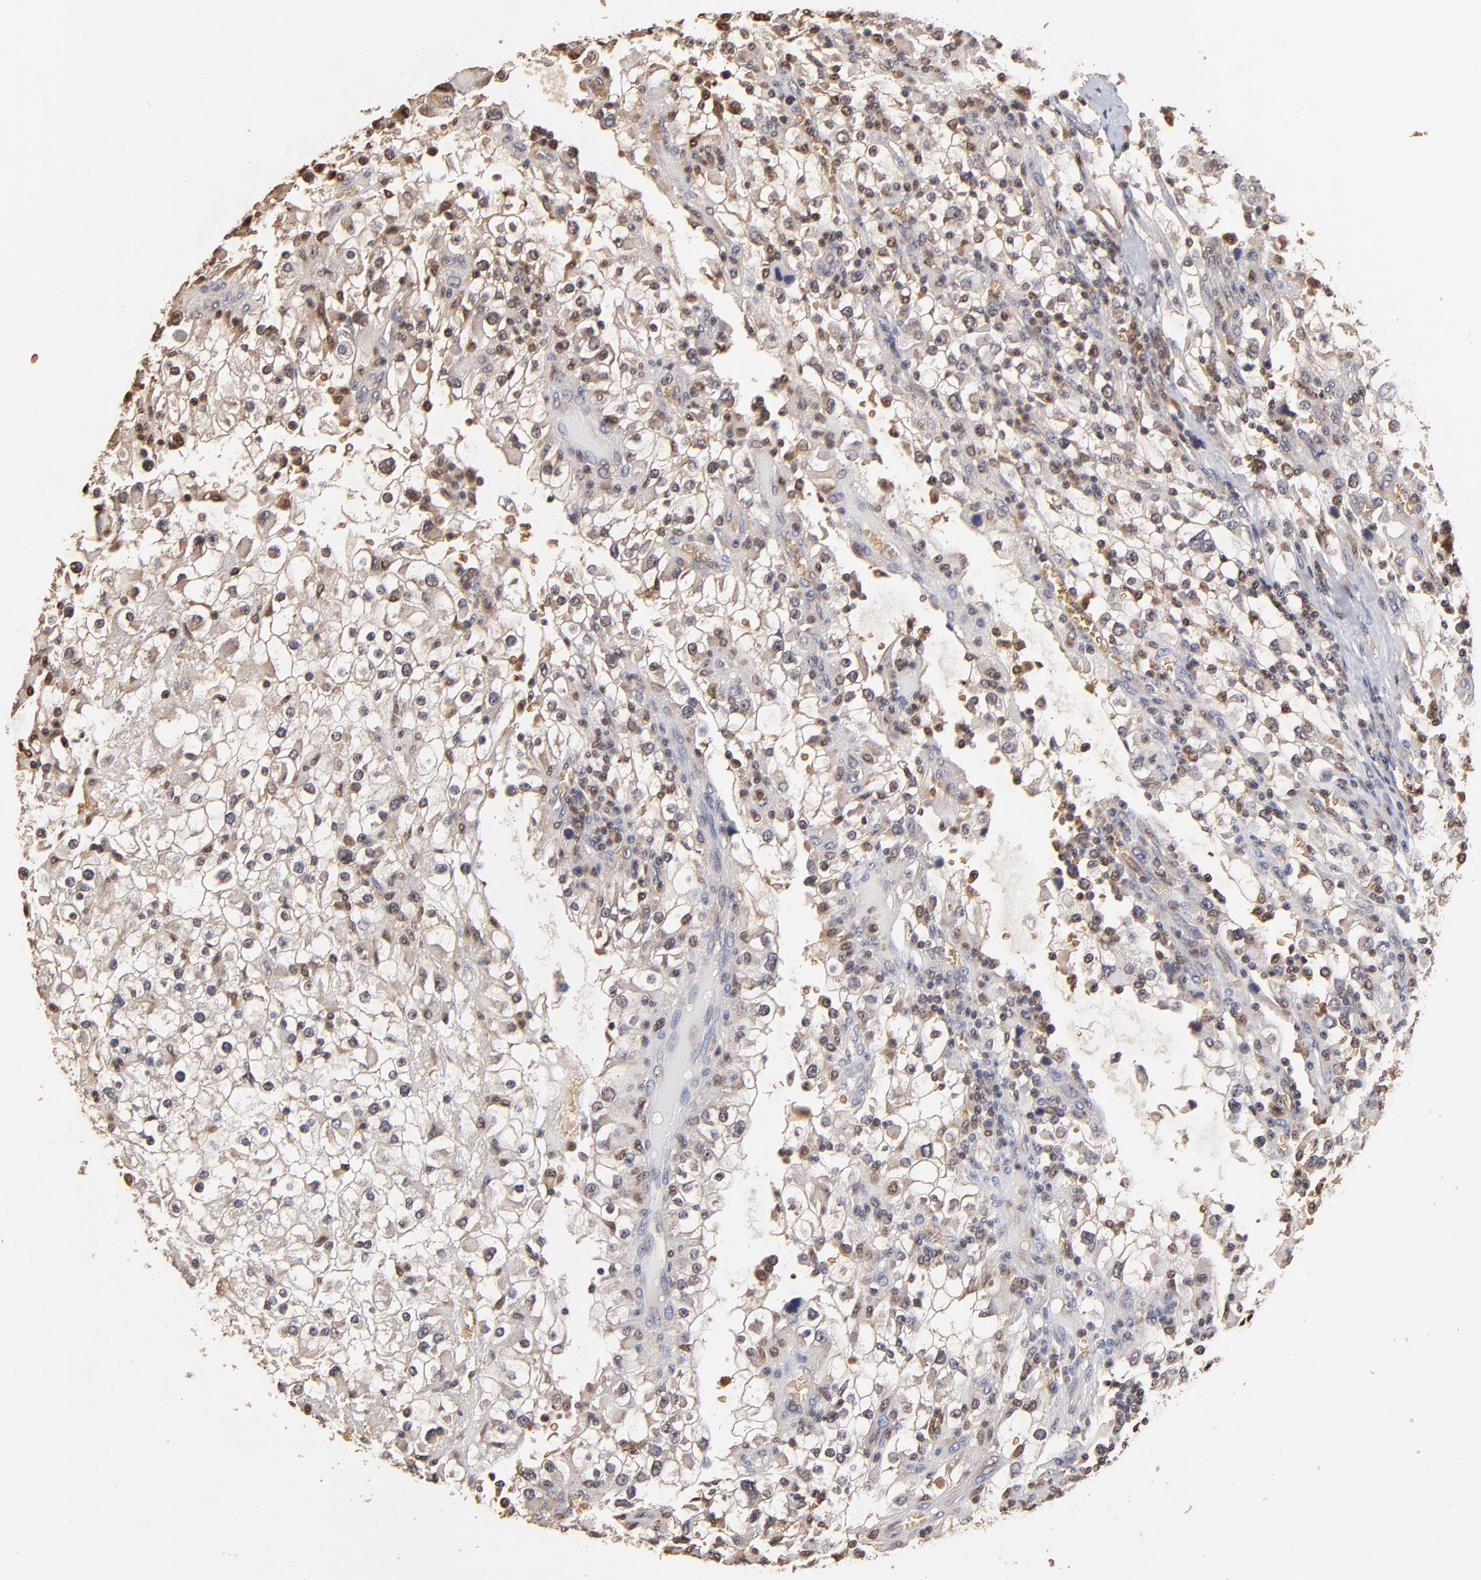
{"staining": {"intensity": "weak", "quantity": "<25%", "location": "cytoplasmic/membranous,nuclear"}, "tissue": "renal cancer", "cell_type": "Tumor cells", "image_type": "cancer", "snomed": [{"axis": "morphology", "description": "Adenocarcinoma, NOS"}, {"axis": "topography", "description": "Kidney"}], "caption": "An image of renal cancer stained for a protein shows no brown staining in tumor cells.", "gene": "CASP1", "patient": {"sex": "female", "age": 52}}